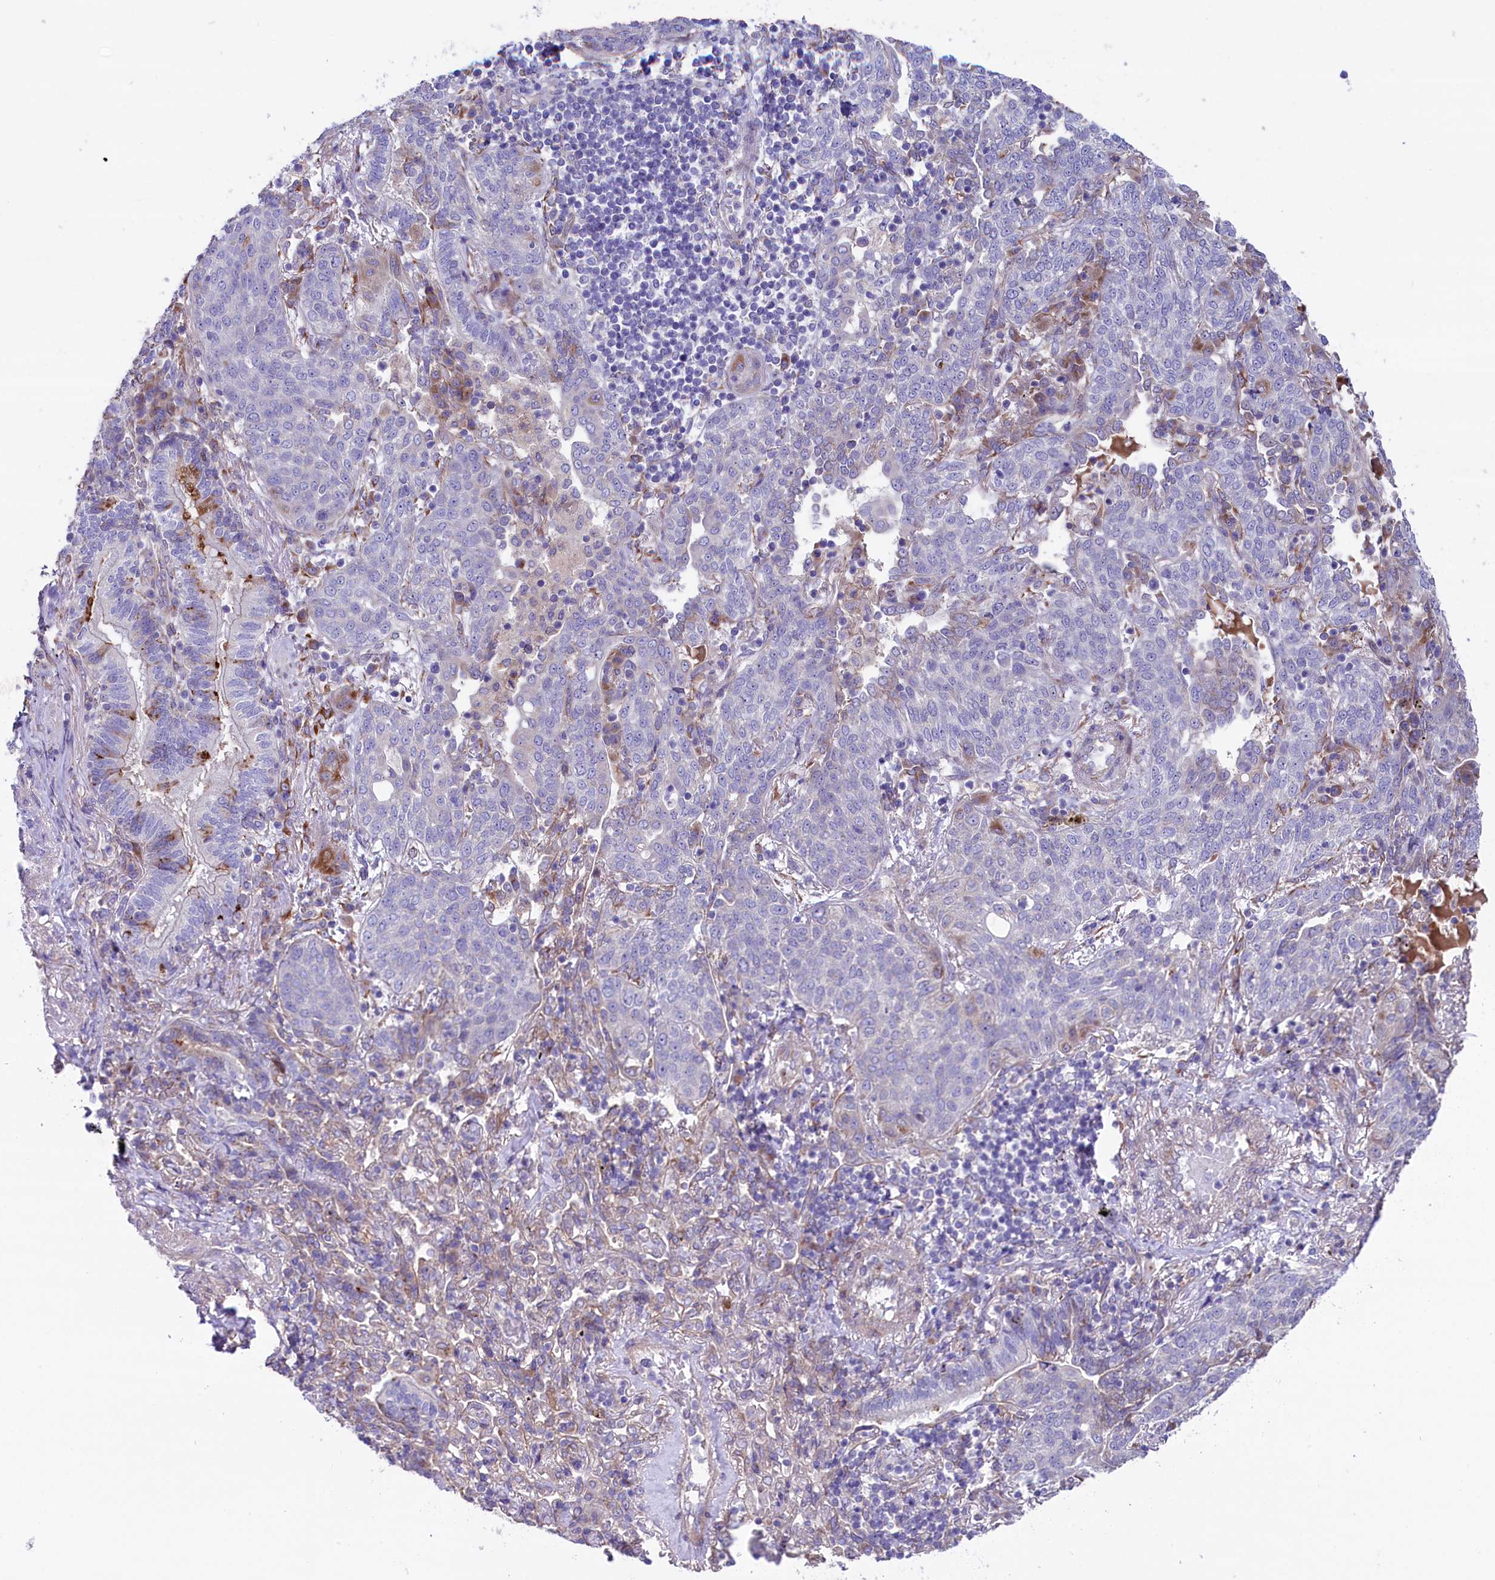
{"staining": {"intensity": "moderate", "quantity": "<25%", "location": "cytoplasmic/membranous"}, "tissue": "lung cancer", "cell_type": "Tumor cells", "image_type": "cancer", "snomed": [{"axis": "morphology", "description": "Squamous cell carcinoma, NOS"}, {"axis": "topography", "description": "Lung"}], "caption": "There is low levels of moderate cytoplasmic/membranous expression in tumor cells of lung cancer (squamous cell carcinoma), as demonstrated by immunohistochemical staining (brown color).", "gene": "GPR108", "patient": {"sex": "female", "age": 70}}